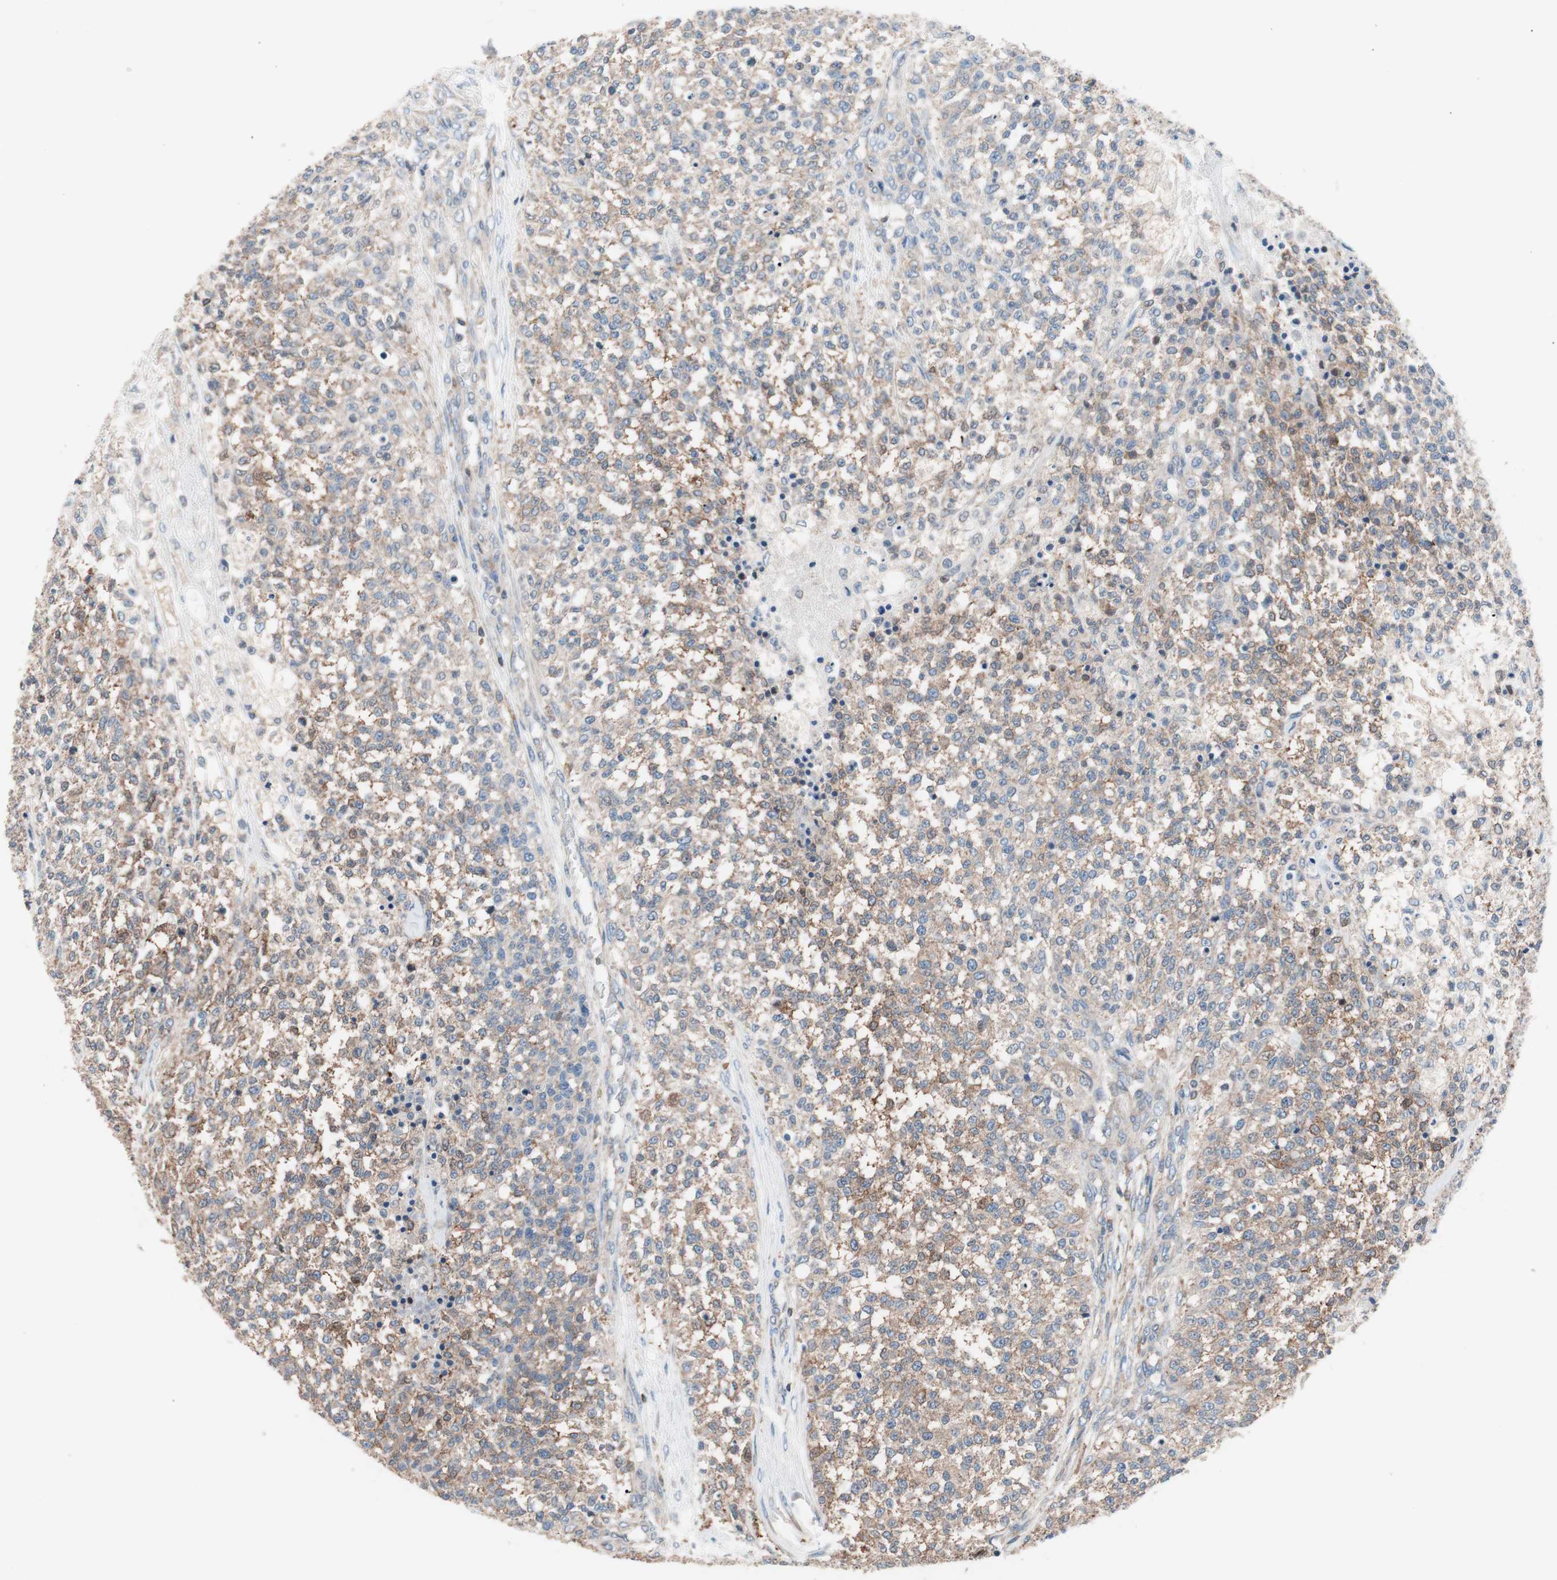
{"staining": {"intensity": "weak", "quantity": ">75%", "location": "cytoplasmic/membranous"}, "tissue": "testis cancer", "cell_type": "Tumor cells", "image_type": "cancer", "snomed": [{"axis": "morphology", "description": "Seminoma, NOS"}, {"axis": "topography", "description": "Testis"}], "caption": "Testis seminoma tissue shows weak cytoplasmic/membranous positivity in approximately >75% of tumor cells, visualized by immunohistochemistry. The staining was performed using DAB (3,3'-diaminobenzidine), with brown indicating positive protein expression. Nuclei are stained blue with hematoxylin.", "gene": "PIK3R1", "patient": {"sex": "male", "age": 59}}